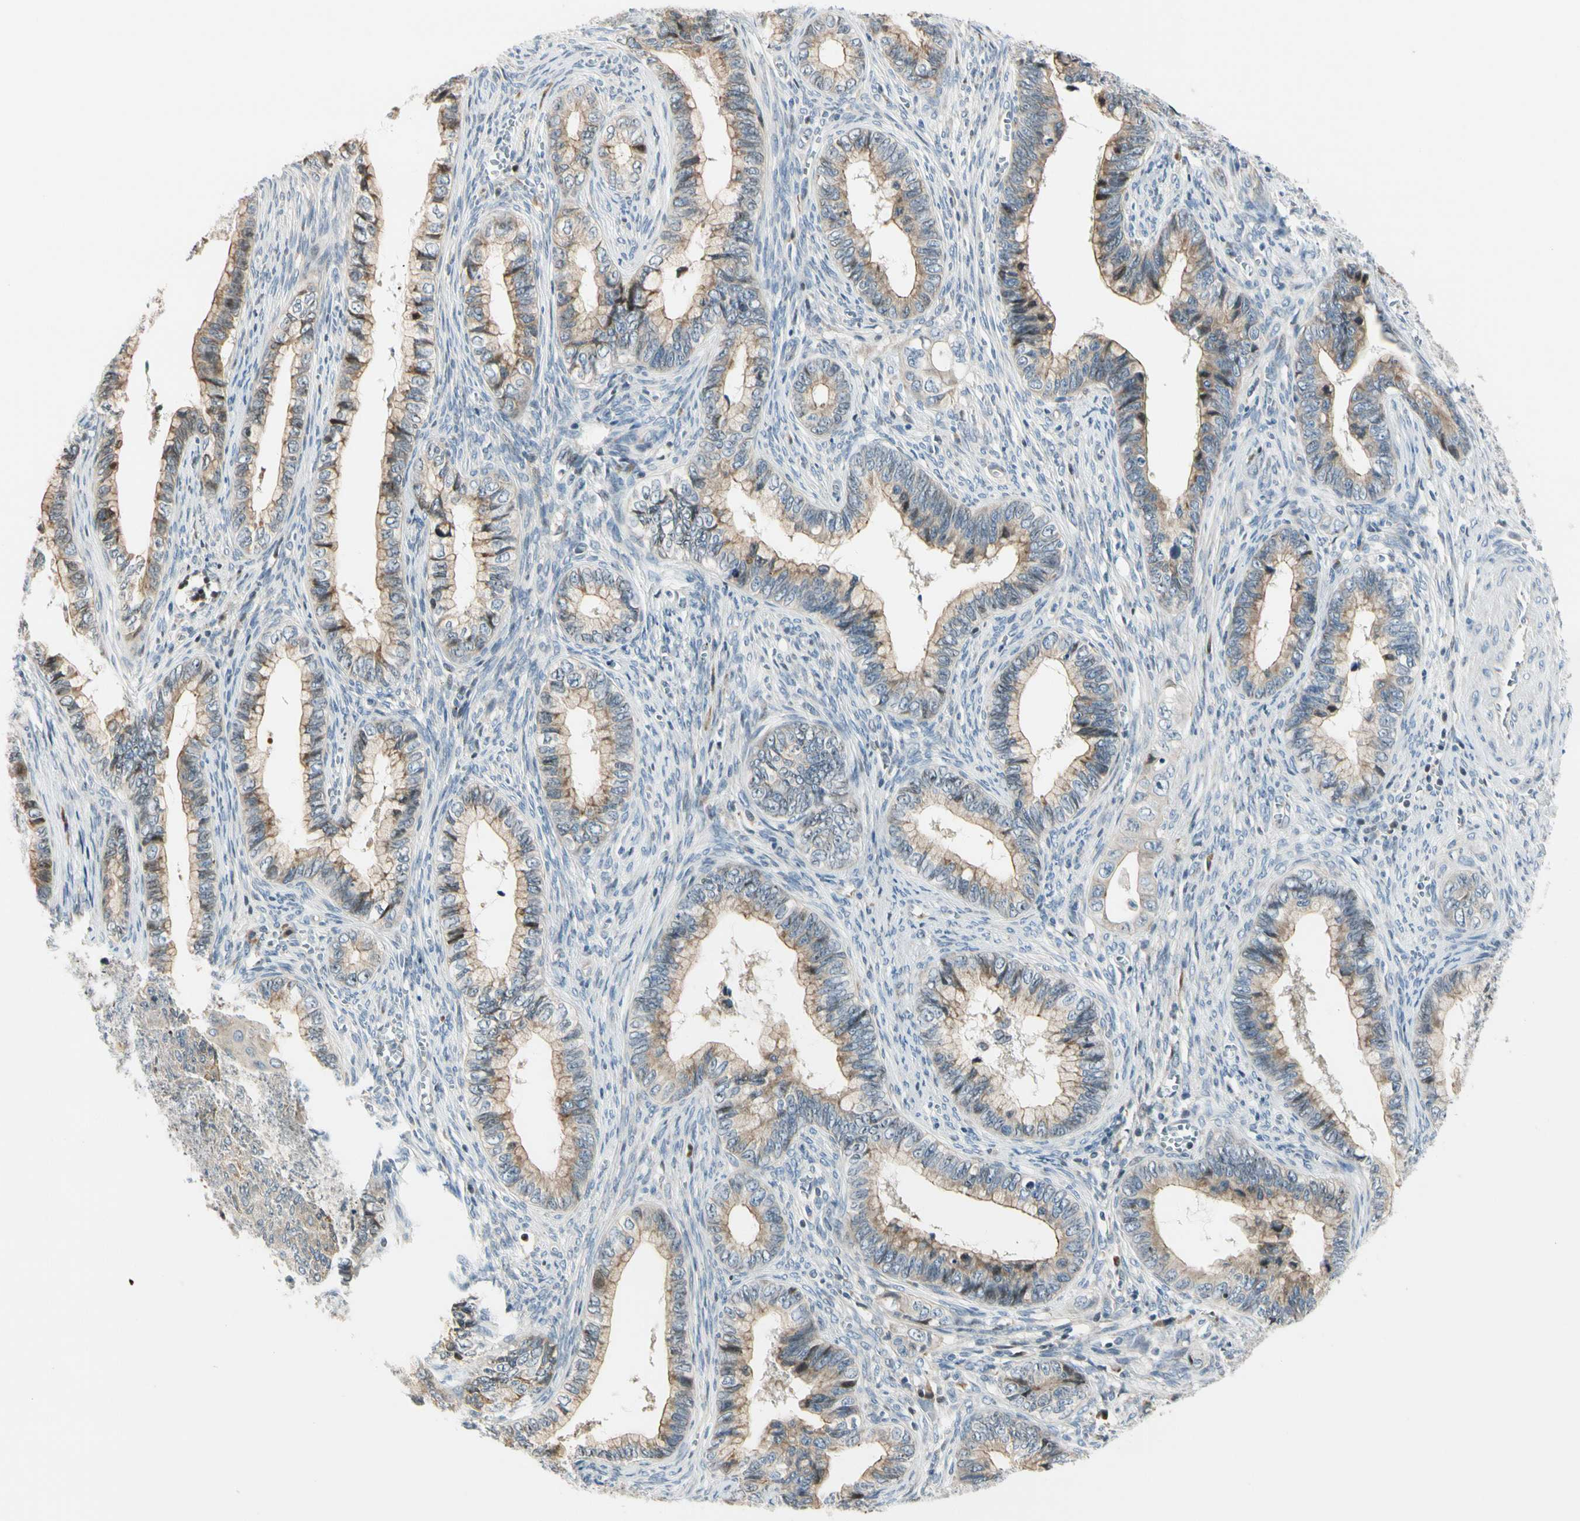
{"staining": {"intensity": "weak", "quantity": ">75%", "location": "cytoplasmic/membranous"}, "tissue": "cervical cancer", "cell_type": "Tumor cells", "image_type": "cancer", "snomed": [{"axis": "morphology", "description": "Adenocarcinoma, NOS"}, {"axis": "topography", "description": "Cervix"}], "caption": "Protein analysis of cervical cancer tissue demonstrates weak cytoplasmic/membranous positivity in approximately >75% of tumor cells.", "gene": "NPDC1", "patient": {"sex": "female", "age": 44}}